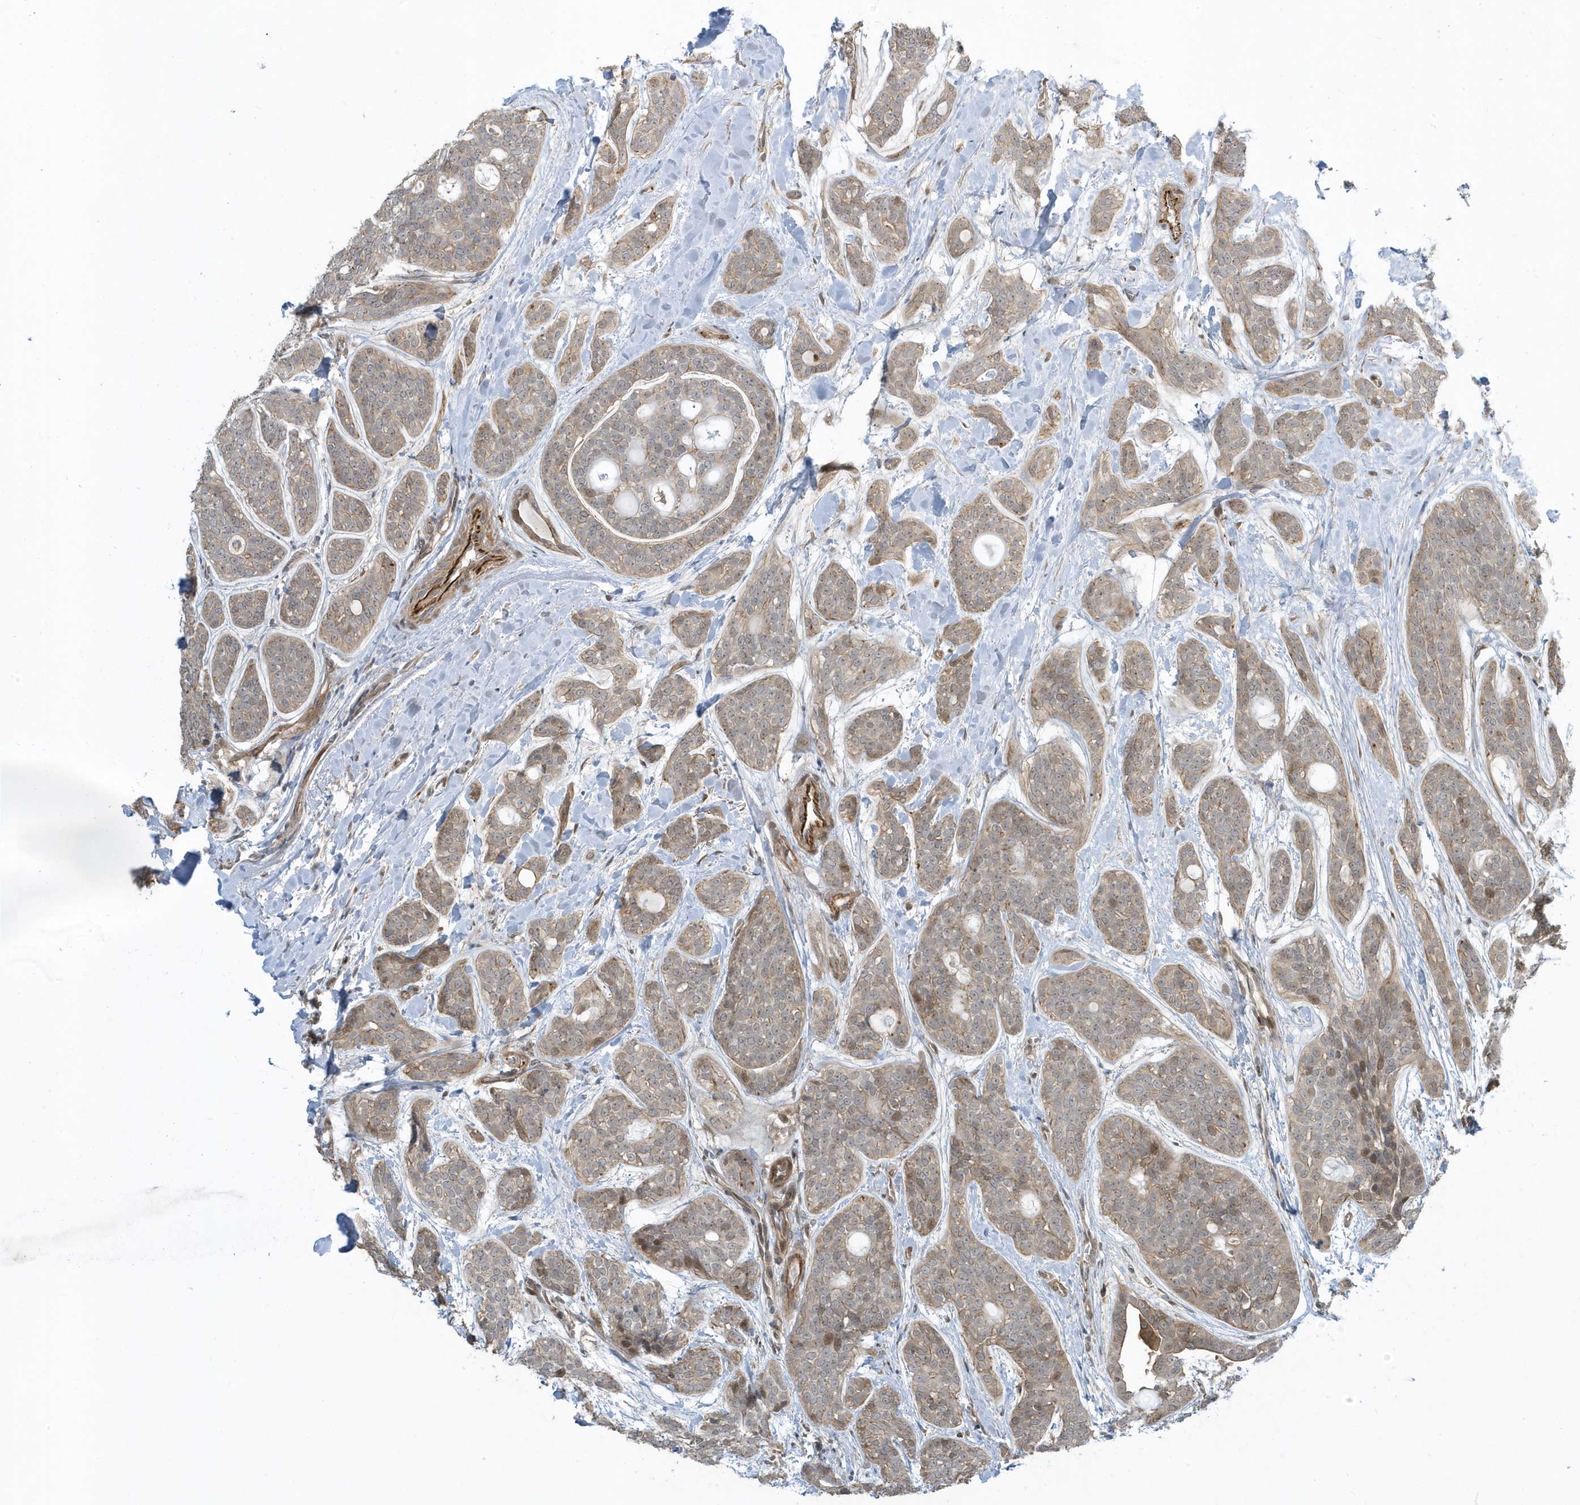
{"staining": {"intensity": "weak", "quantity": ">75%", "location": "cytoplasmic/membranous"}, "tissue": "head and neck cancer", "cell_type": "Tumor cells", "image_type": "cancer", "snomed": [{"axis": "morphology", "description": "Adenocarcinoma, NOS"}, {"axis": "topography", "description": "Head-Neck"}], "caption": "This histopathology image demonstrates immunohistochemistry (IHC) staining of human head and neck cancer, with low weak cytoplasmic/membranous expression in approximately >75% of tumor cells.", "gene": "ZBTB8A", "patient": {"sex": "male", "age": 66}}